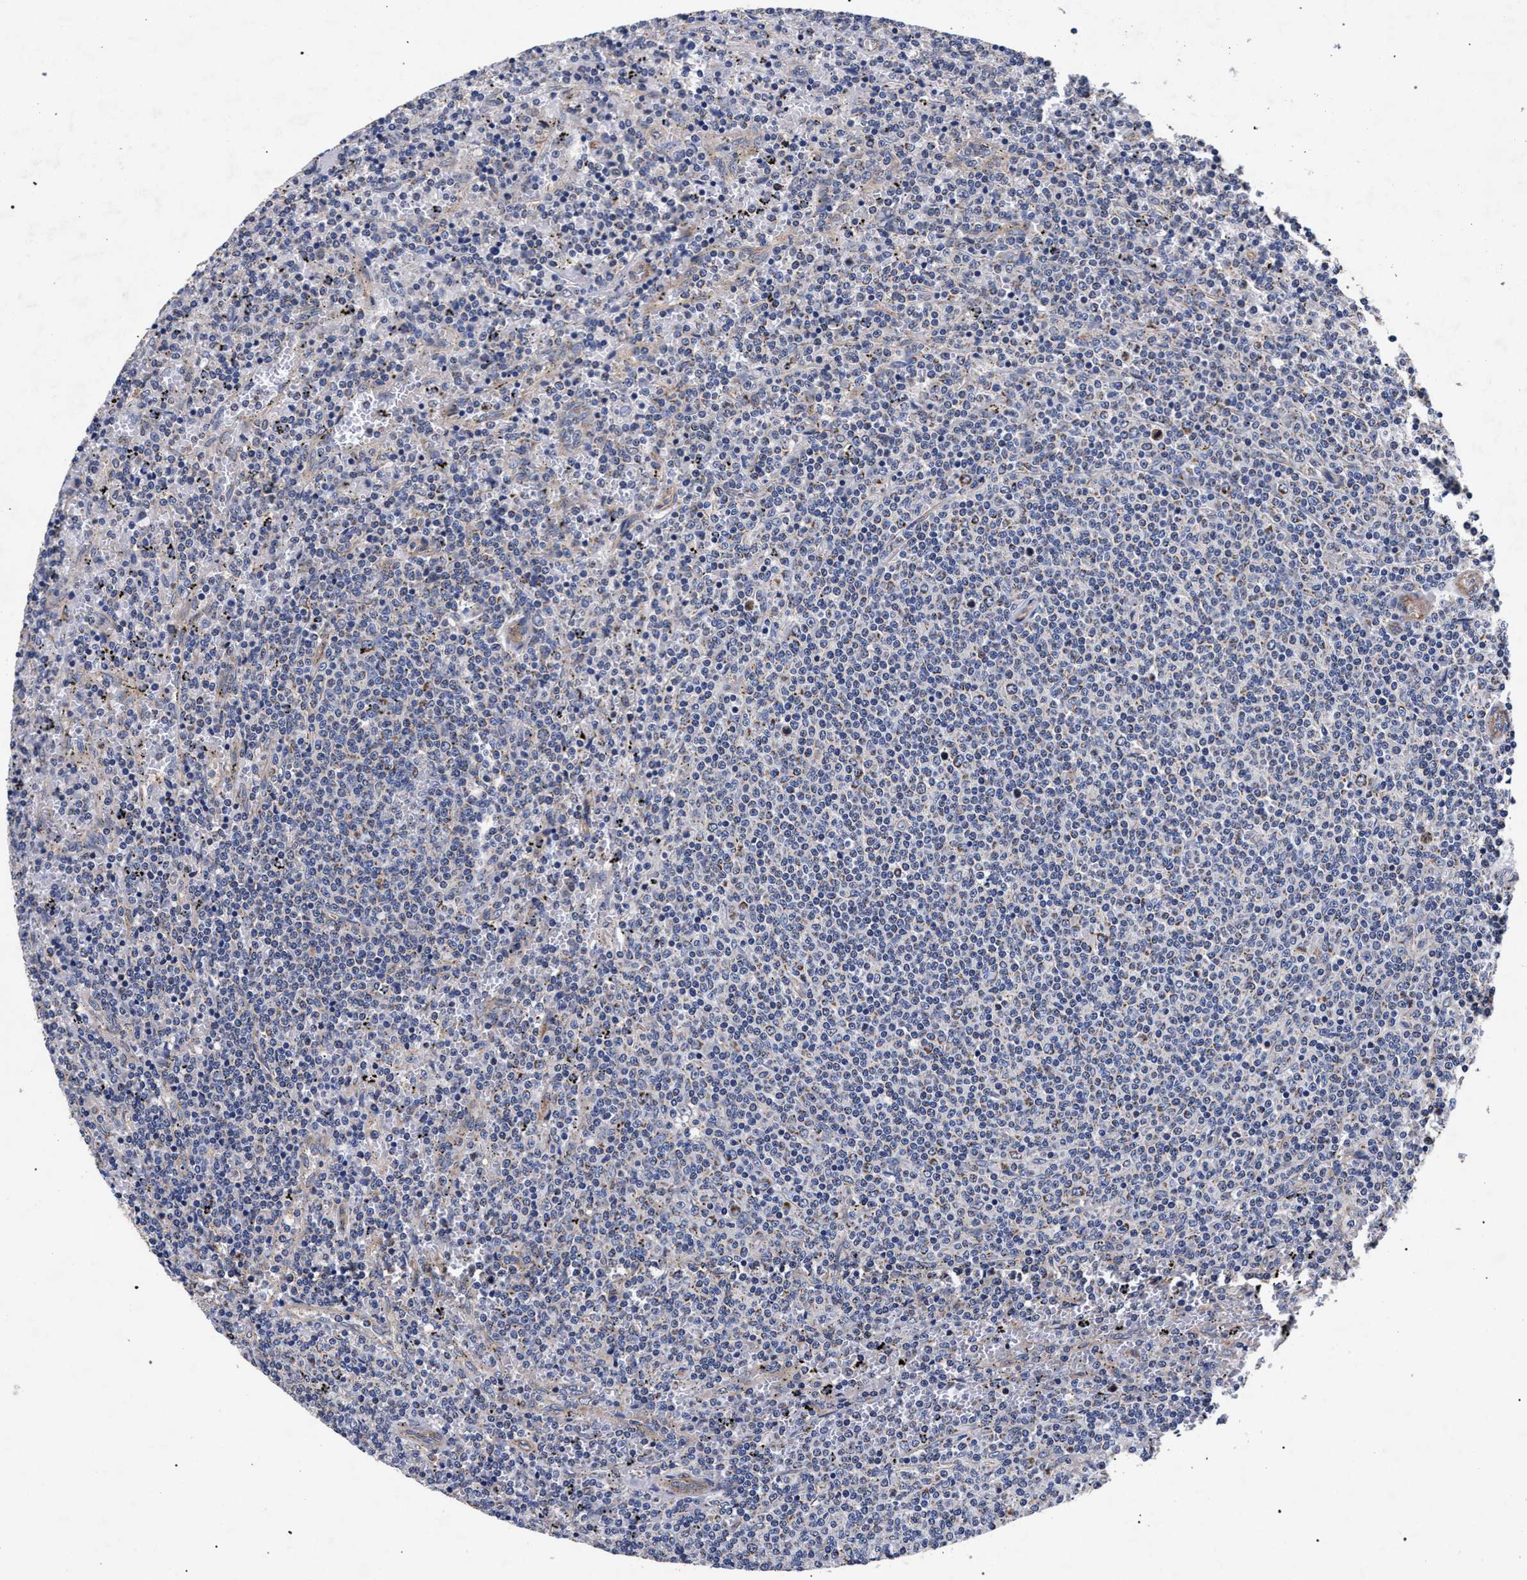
{"staining": {"intensity": "negative", "quantity": "none", "location": "none"}, "tissue": "lymphoma", "cell_type": "Tumor cells", "image_type": "cancer", "snomed": [{"axis": "morphology", "description": "Malignant lymphoma, non-Hodgkin's type, Low grade"}, {"axis": "topography", "description": "Spleen"}], "caption": "Tumor cells are negative for protein expression in human malignant lymphoma, non-Hodgkin's type (low-grade). Brightfield microscopy of immunohistochemistry (IHC) stained with DAB (brown) and hematoxylin (blue), captured at high magnification.", "gene": "CFAP95", "patient": {"sex": "female", "age": 50}}